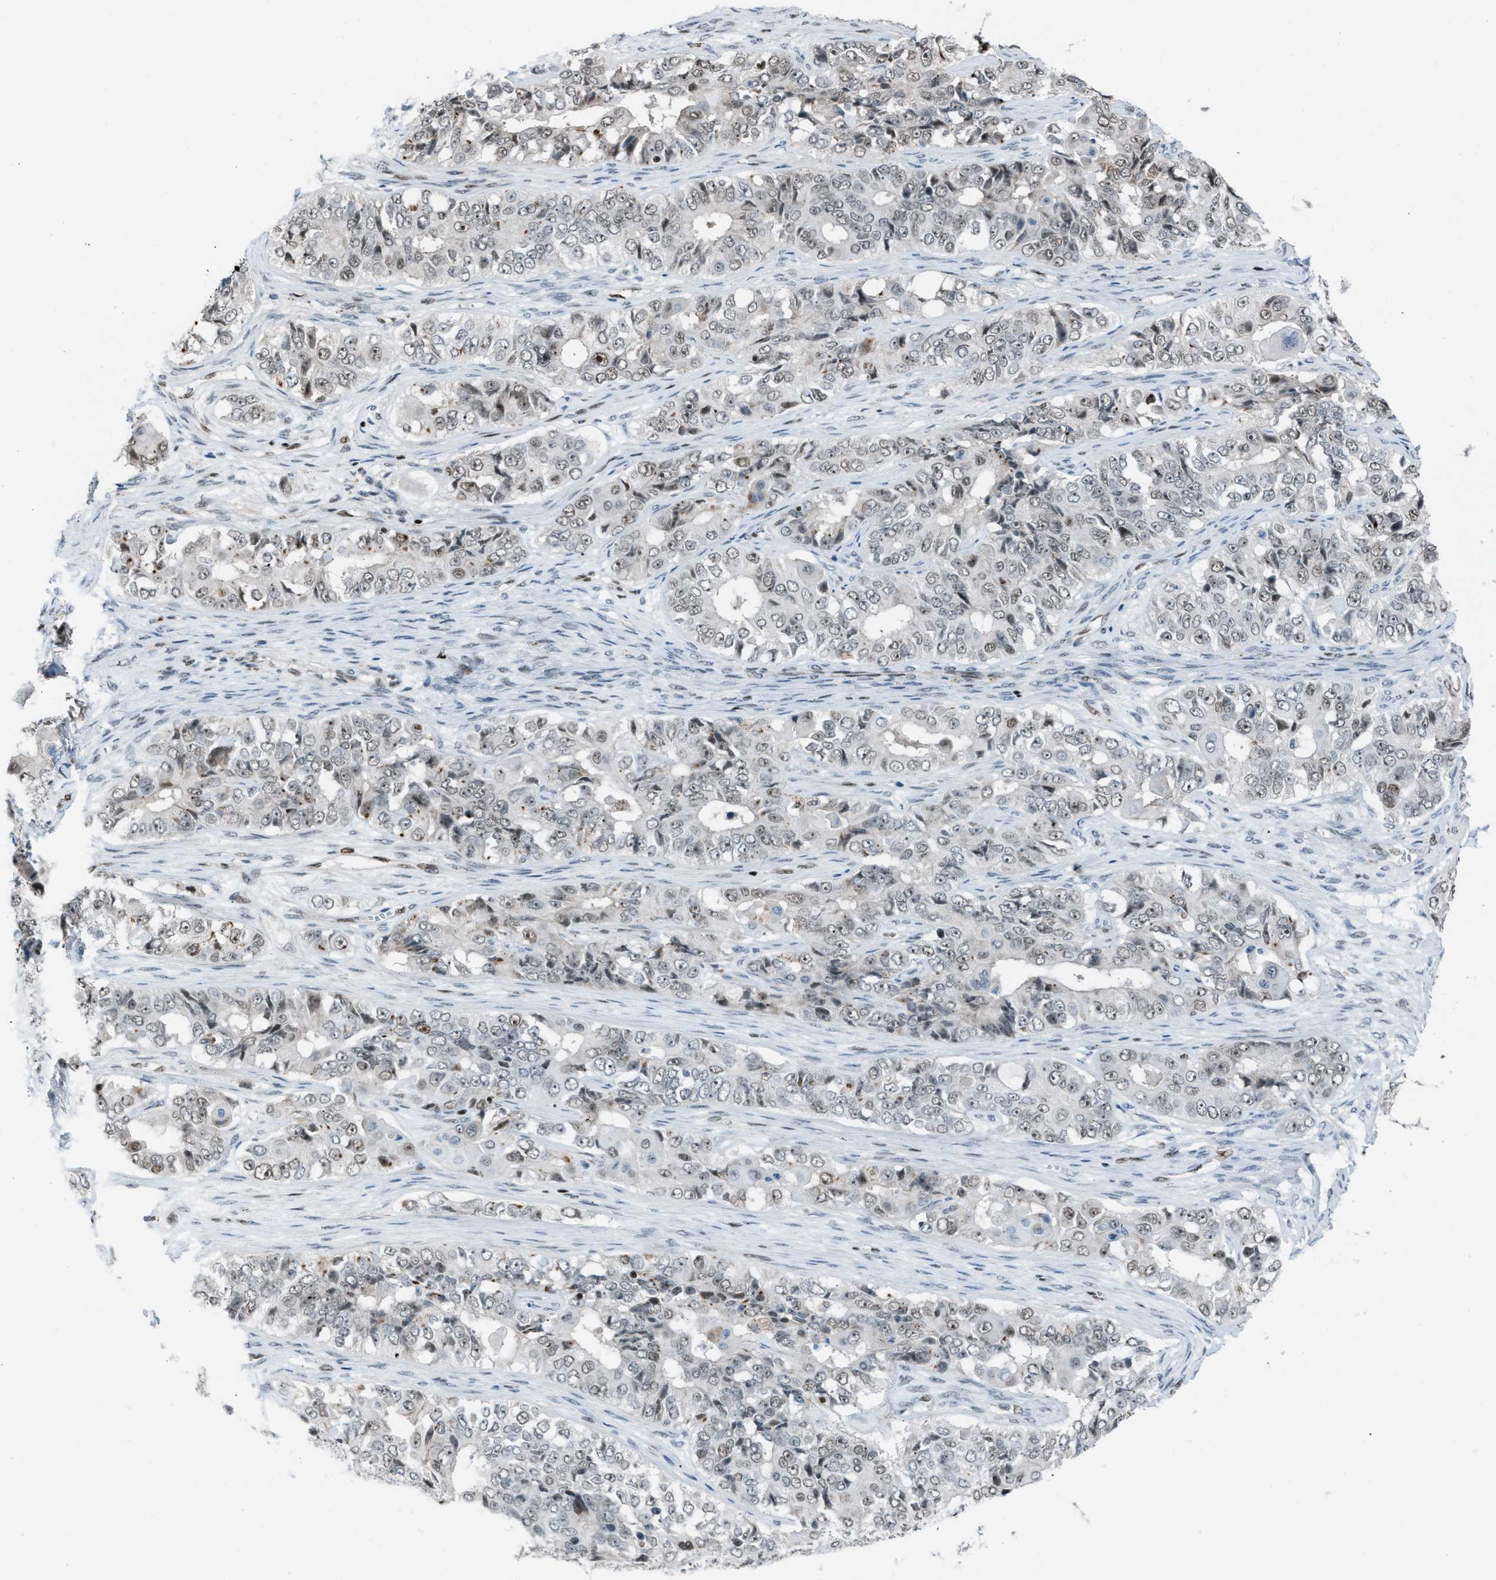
{"staining": {"intensity": "moderate", "quantity": "<25%", "location": "nuclear"}, "tissue": "ovarian cancer", "cell_type": "Tumor cells", "image_type": "cancer", "snomed": [{"axis": "morphology", "description": "Carcinoma, endometroid"}, {"axis": "topography", "description": "Ovary"}], "caption": "DAB immunohistochemical staining of ovarian cancer (endometroid carcinoma) exhibits moderate nuclear protein staining in approximately <25% of tumor cells. Using DAB (3,3'-diaminobenzidine) (brown) and hematoxylin (blue) stains, captured at high magnification using brightfield microscopy.", "gene": "SLFN5", "patient": {"sex": "female", "age": 51}}